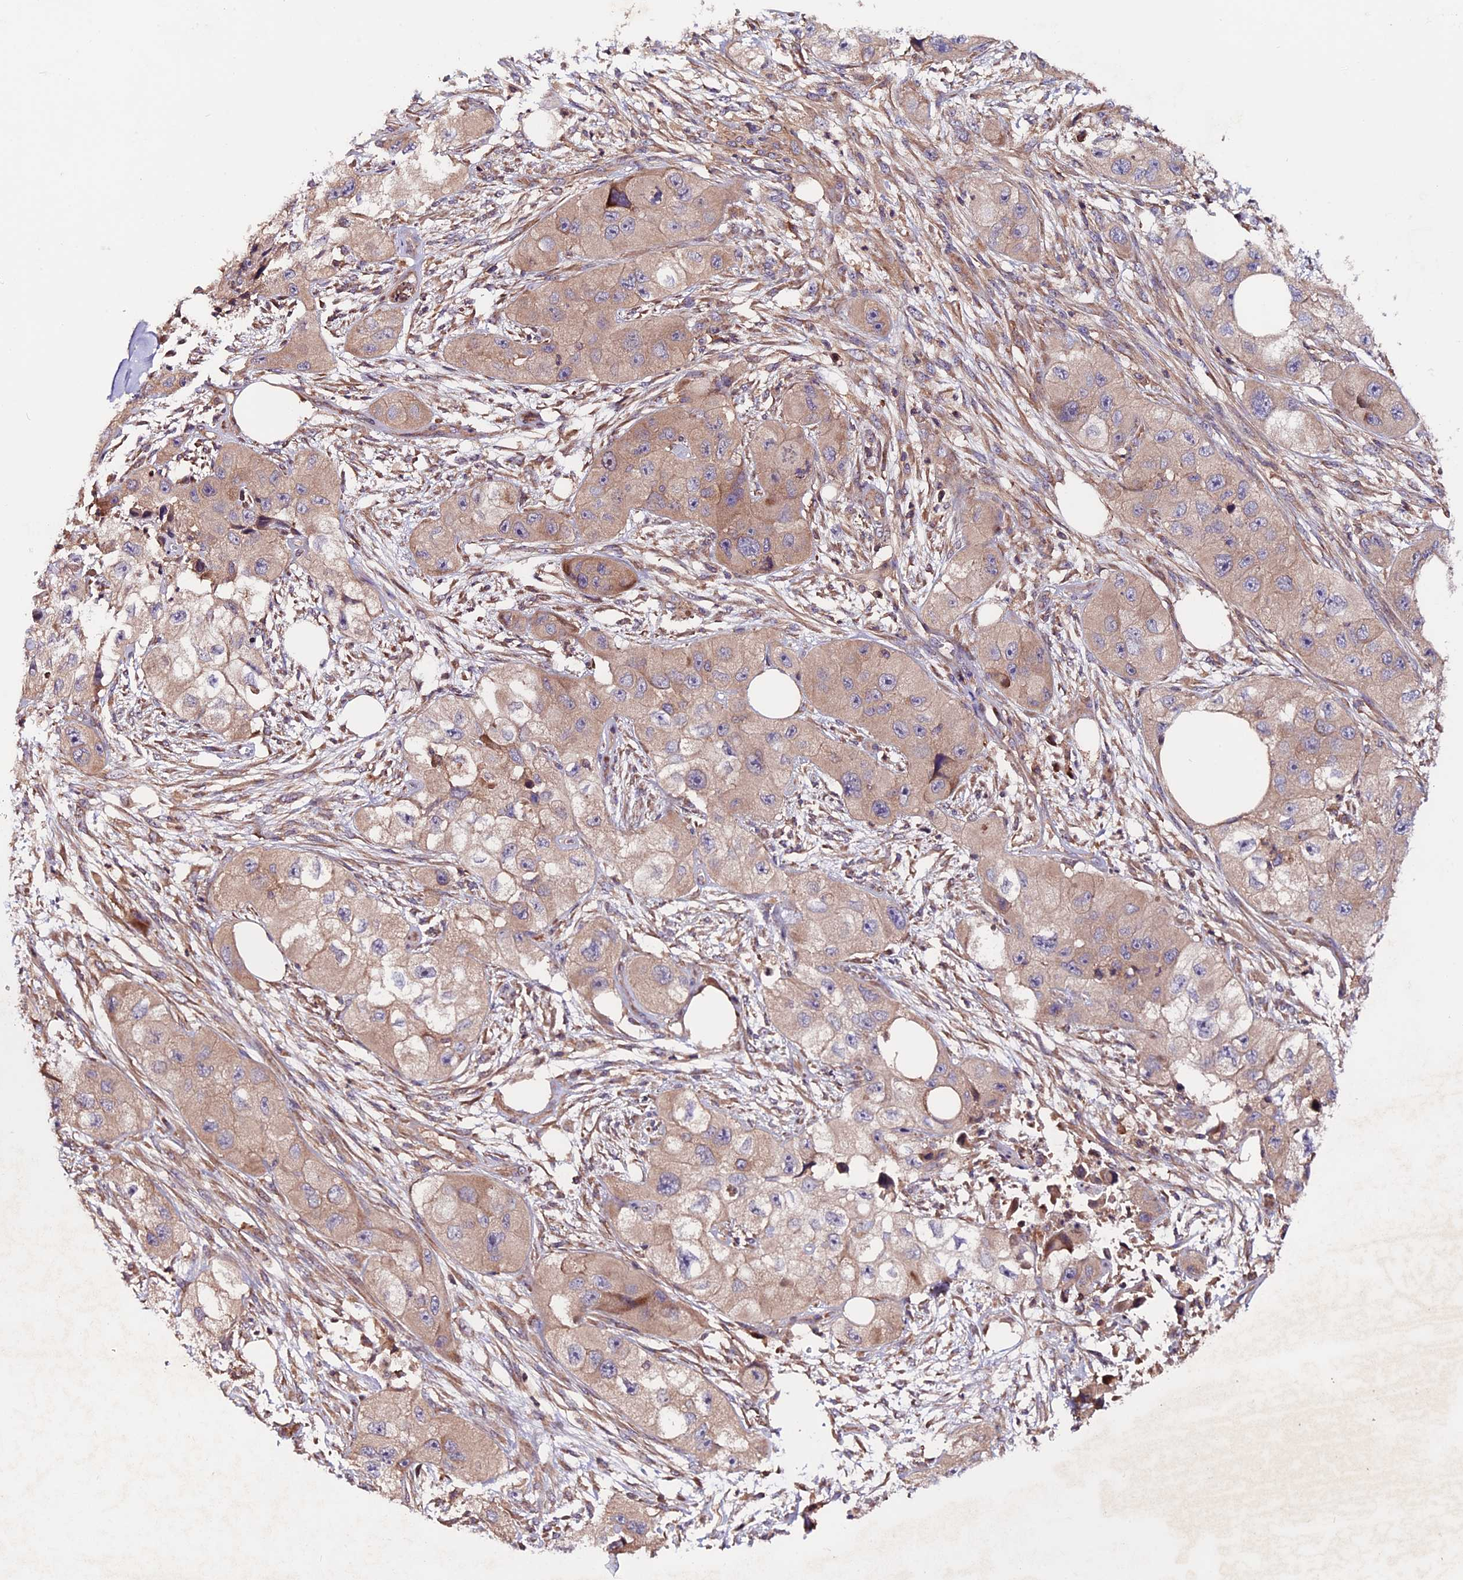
{"staining": {"intensity": "weak", "quantity": "25%-75%", "location": "cytoplasmic/membranous"}, "tissue": "skin cancer", "cell_type": "Tumor cells", "image_type": "cancer", "snomed": [{"axis": "morphology", "description": "Squamous cell carcinoma, NOS"}, {"axis": "topography", "description": "Skin"}, {"axis": "topography", "description": "Subcutis"}], "caption": "Skin squamous cell carcinoma stained for a protein demonstrates weak cytoplasmic/membranous positivity in tumor cells.", "gene": "ZNF598", "patient": {"sex": "male", "age": 73}}